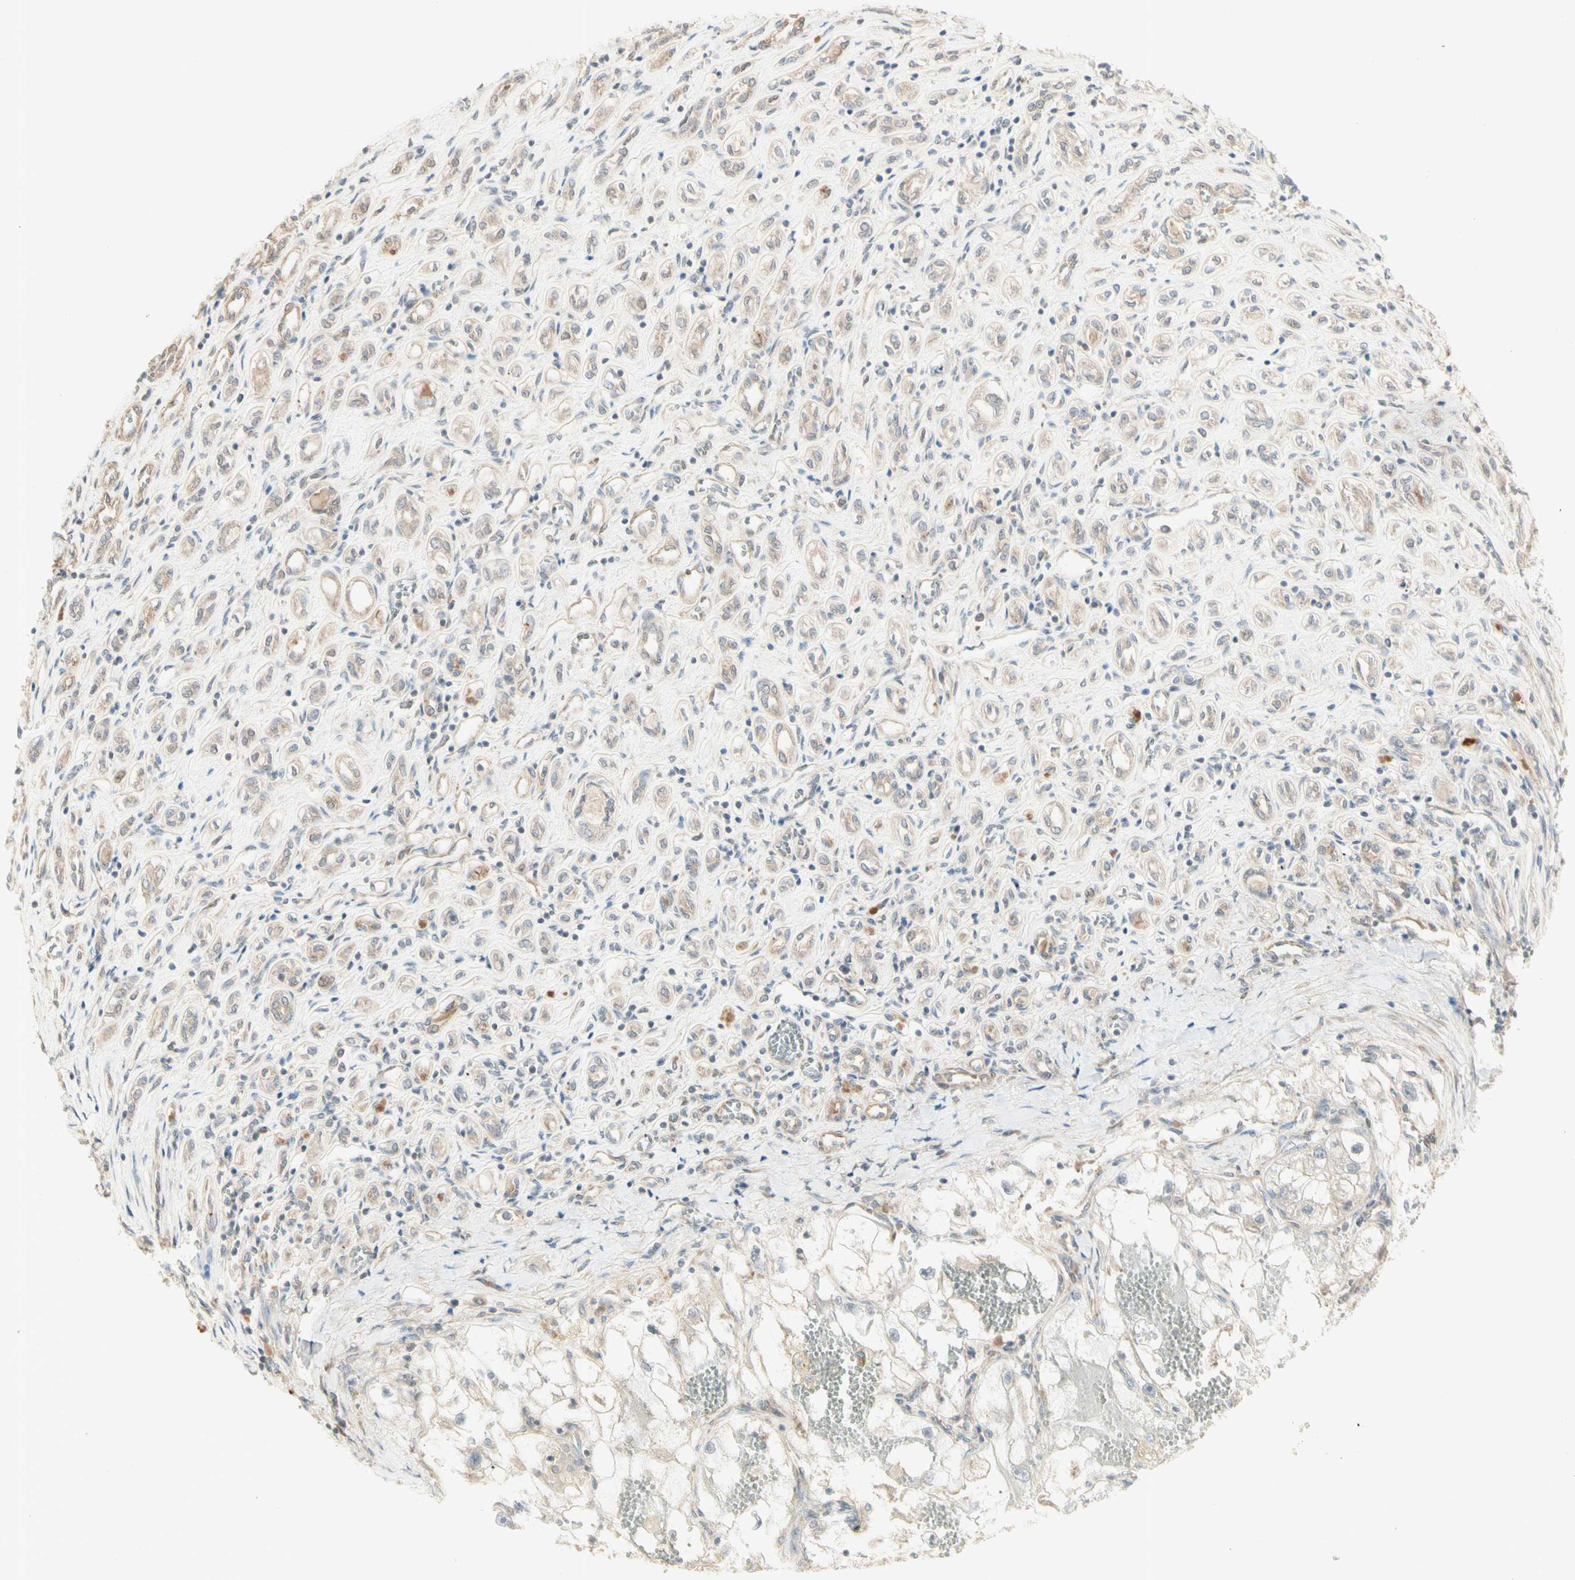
{"staining": {"intensity": "weak", "quantity": ">75%", "location": "cytoplasmic/membranous"}, "tissue": "renal cancer", "cell_type": "Tumor cells", "image_type": "cancer", "snomed": [{"axis": "morphology", "description": "Adenocarcinoma, NOS"}, {"axis": "topography", "description": "Kidney"}], "caption": "Adenocarcinoma (renal) stained with a protein marker shows weak staining in tumor cells.", "gene": "IRAG1", "patient": {"sex": "female", "age": 70}}